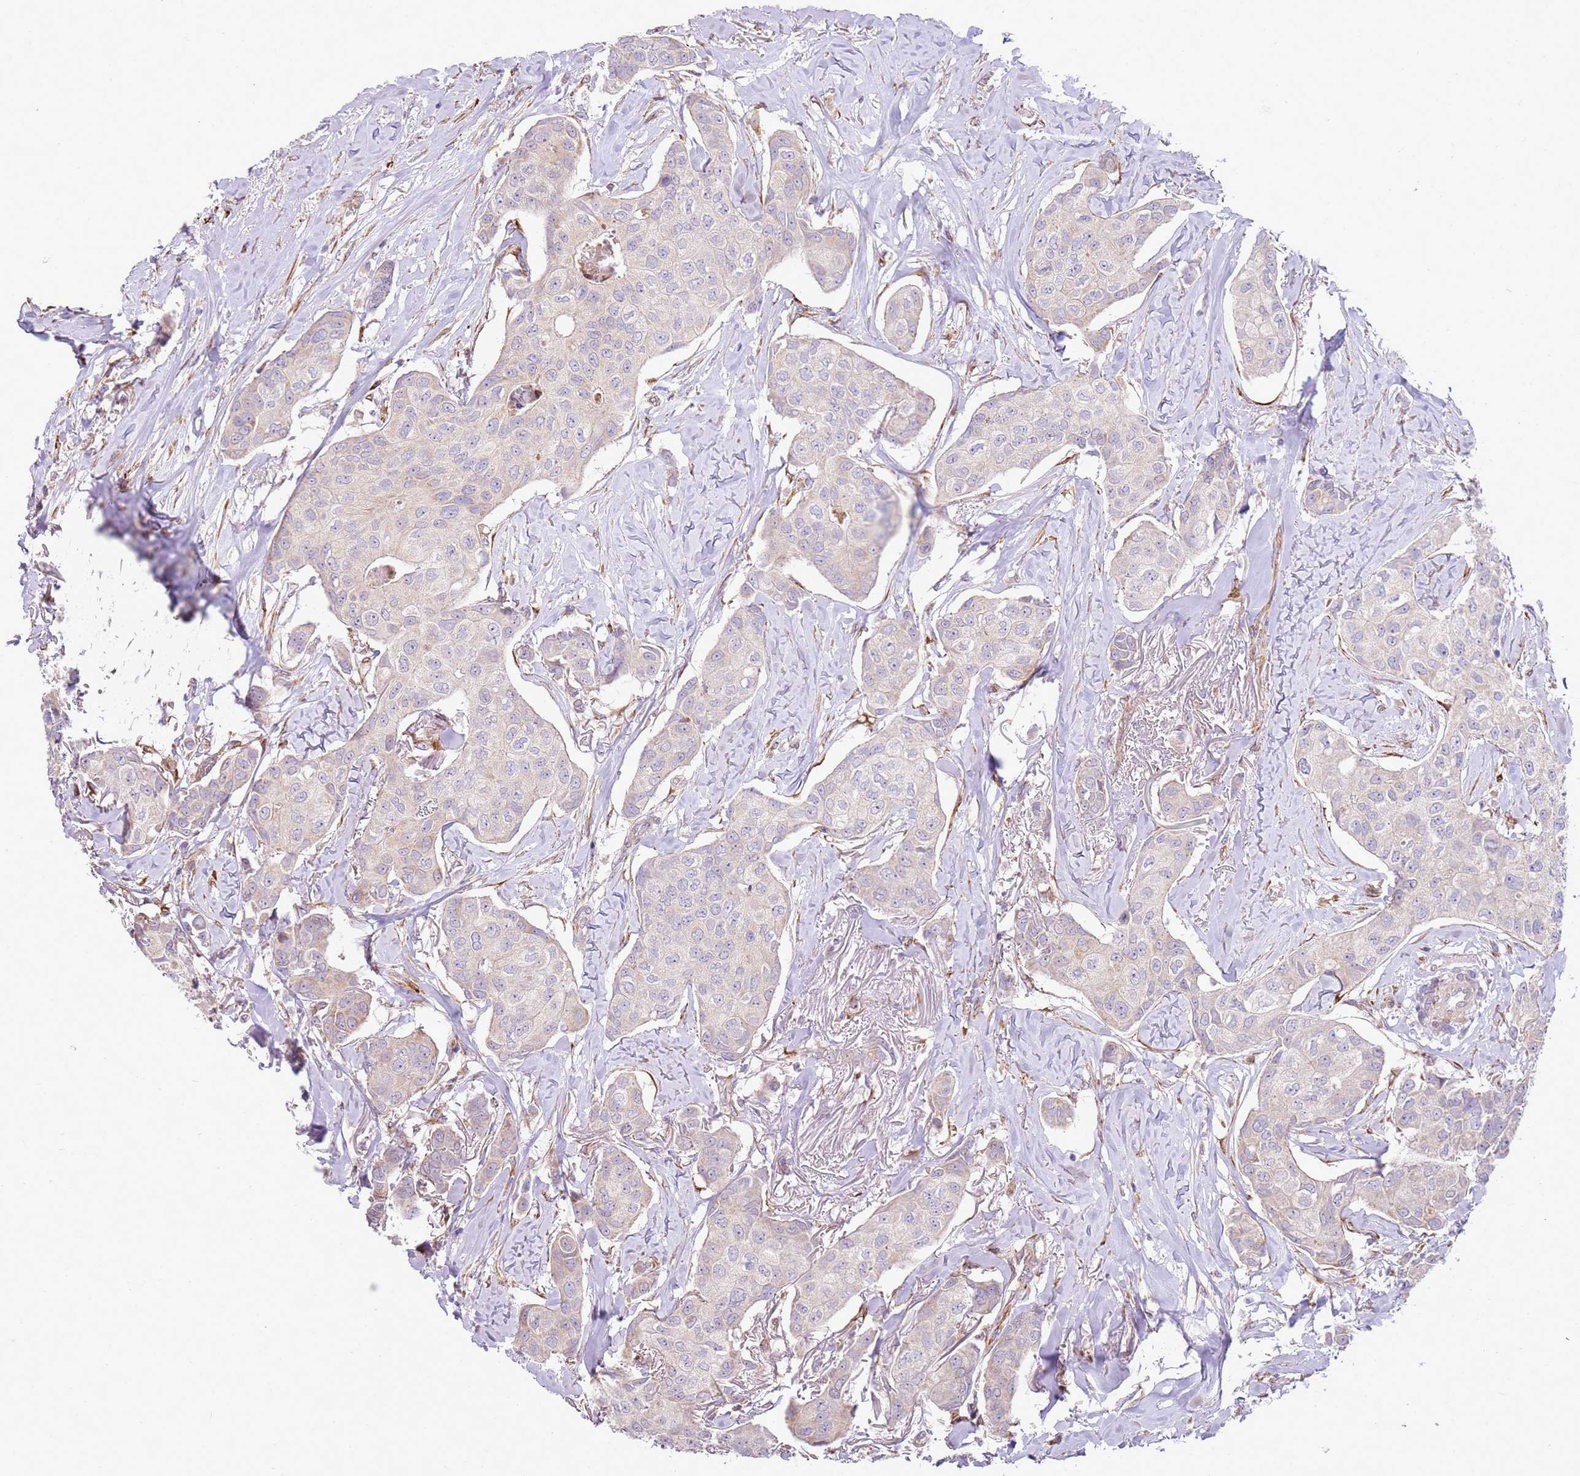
{"staining": {"intensity": "weak", "quantity": "<25%", "location": "cytoplasmic/membranous"}, "tissue": "breast cancer", "cell_type": "Tumor cells", "image_type": "cancer", "snomed": [{"axis": "morphology", "description": "Duct carcinoma"}, {"axis": "topography", "description": "Breast"}], "caption": "This is a image of immunohistochemistry (IHC) staining of infiltrating ductal carcinoma (breast), which shows no staining in tumor cells. Brightfield microscopy of immunohistochemistry (IHC) stained with DAB (3,3'-diaminobenzidine) (brown) and hematoxylin (blue), captured at high magnification.", "gene": "GRAP", "patient": {"sex": "female", "age": 80}}